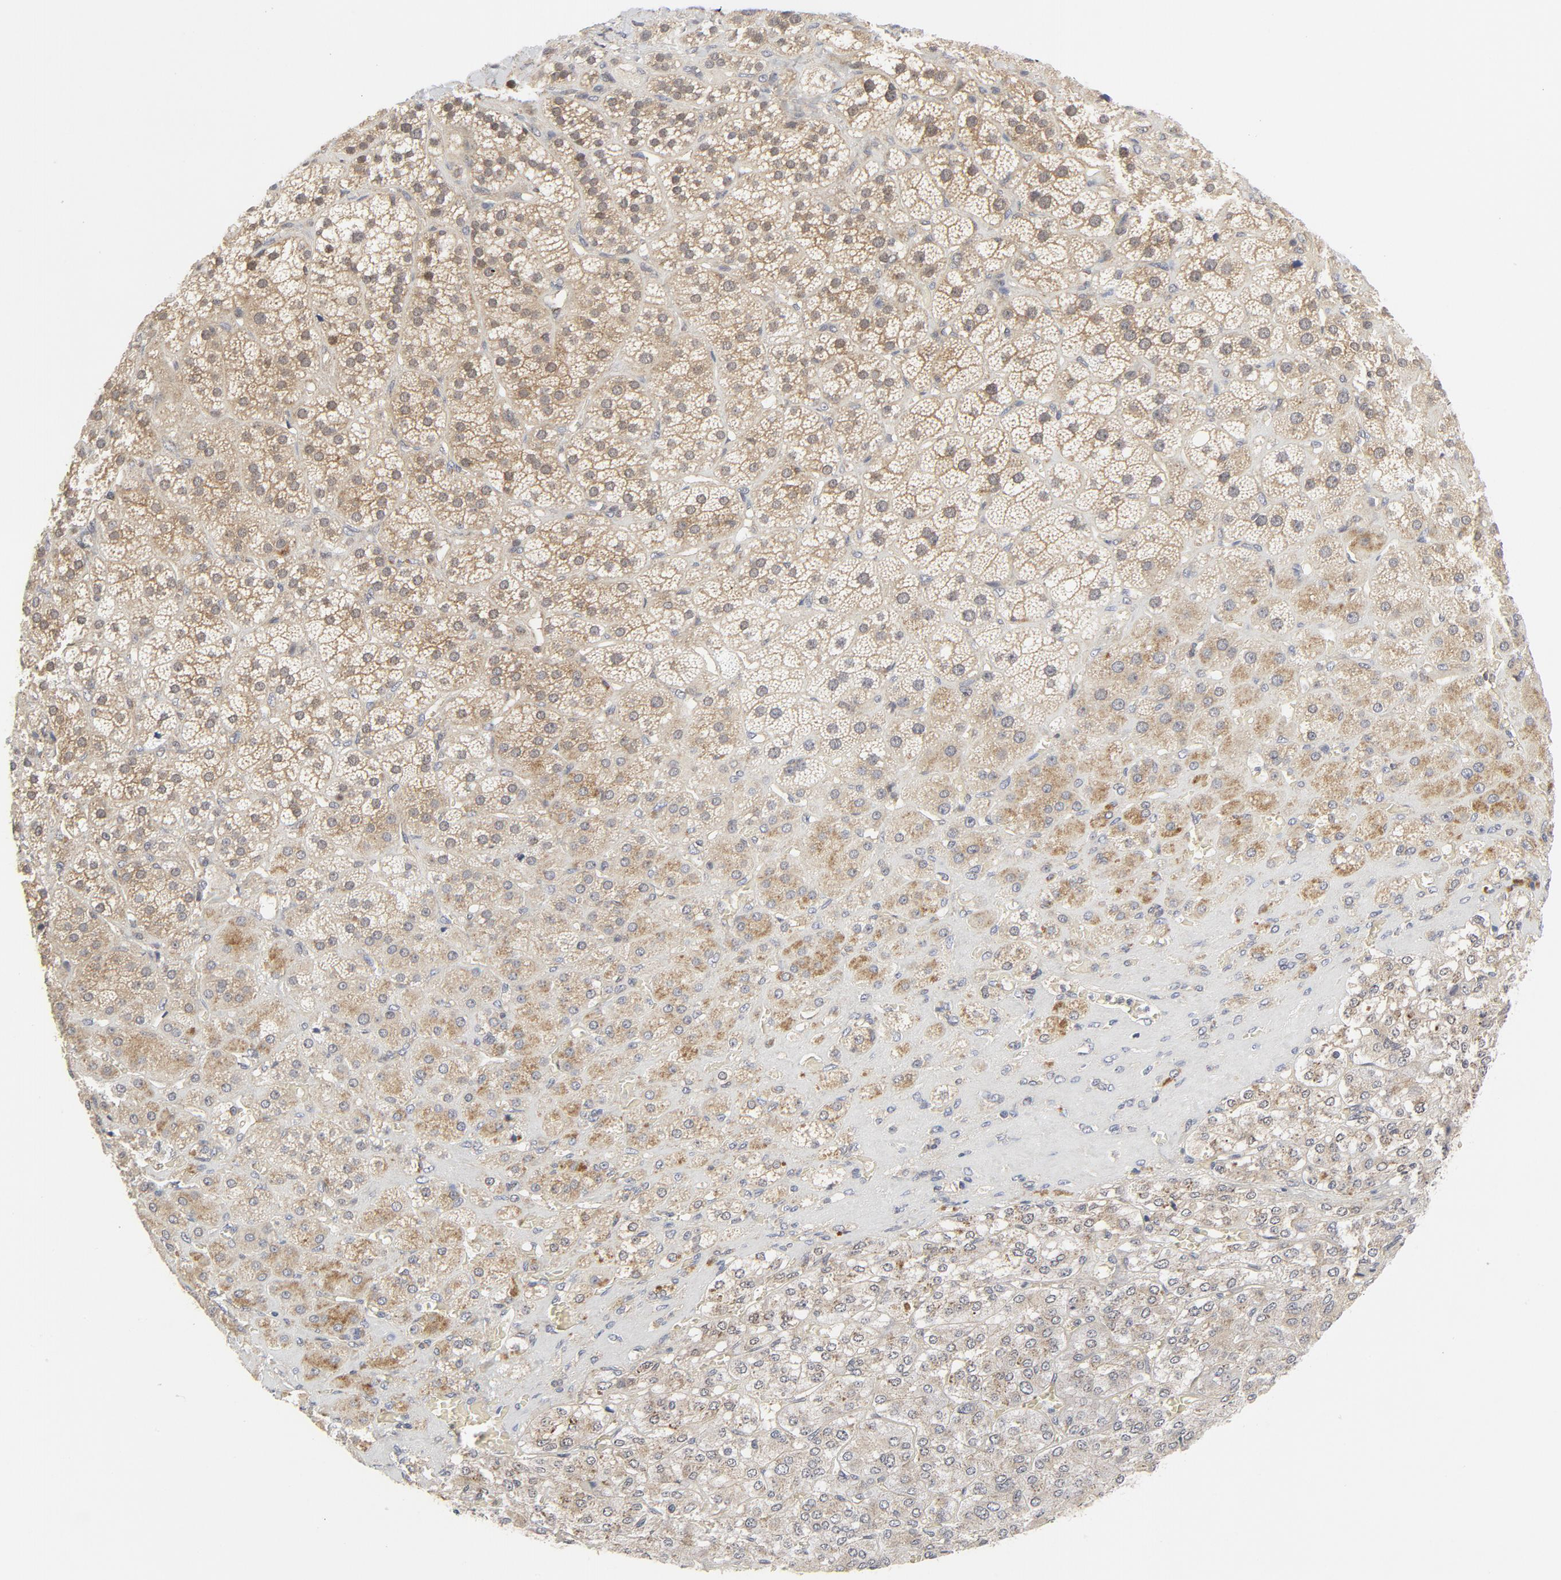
{"staining": {"intensity": "weak", "quantity": ">75%", "location": "cytoplasmic/membranous,nuclear"}, "tissue": "adrenal gland", "cell_type": "Glandular cells", "image_type": "normal", "snomed": [{"axis": "morphology", "description": "Normal tissue, NOS"}, {"axis": "topography", "description": "Adrenal gland"}], "caption": "Immunohistochemistry image of unremarkable human adrenal gland stained for a protein (brown), which demonstrates low levels of weak cytoplasmic/membranous,nuclear positivity in about >75% of glandular cells.", "gene": "MAP2K7", "patient": {"sex": "female", "age": 71}}